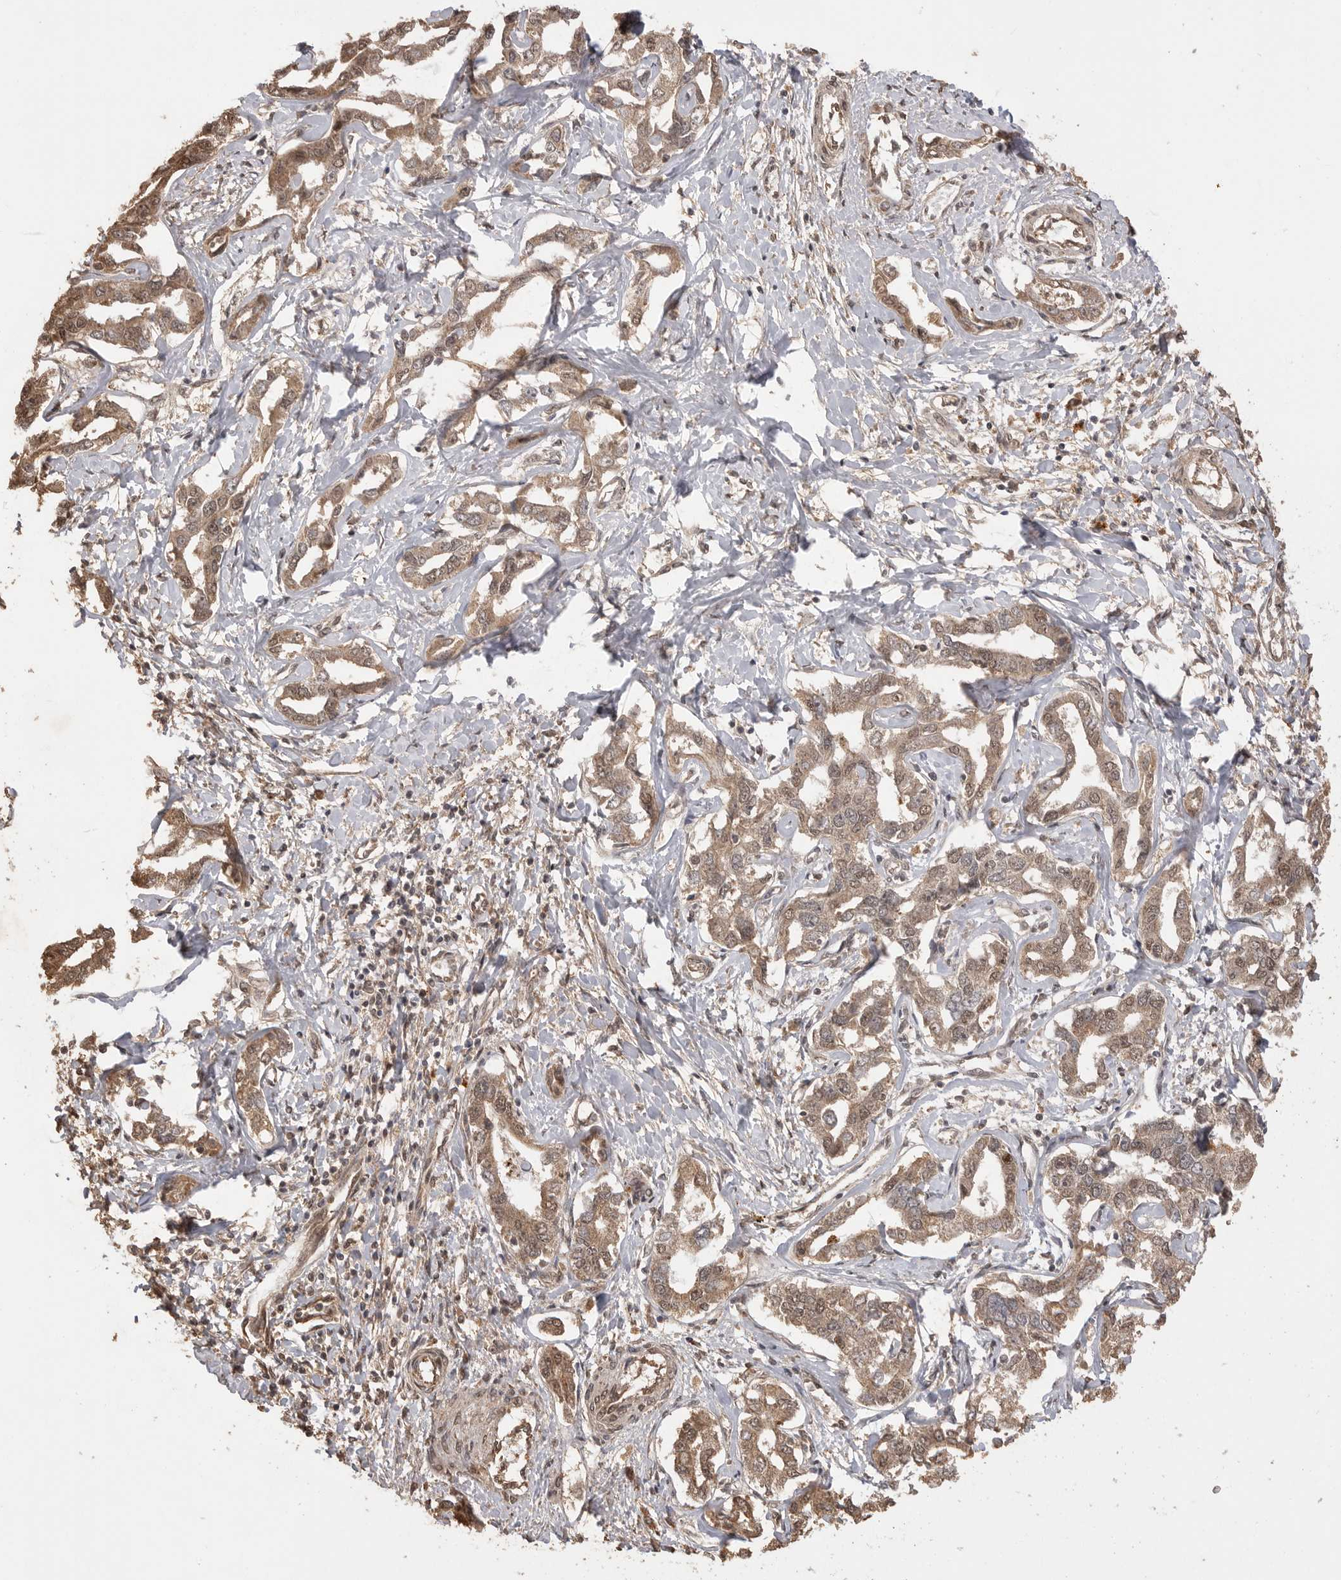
{"staining": {"intensity": "moderate", "quantity": ">75%", "location": "cytoplasmic/membranous"}, "tissue": "liver cancer", "cell_type": "Tumor cells", "image_type": "cancer", "snomed": [{"axis": "morphology", "description": "Cholangiocarcinoma"}, {"axis": "topography", "description": "Liver"}], "caption": "Immunohistochemistry (IHC) histopathology image of neoplastic tissue: human liver cholangiocarcinoma stained using immunohistochemistry reveals medium levels of moderate protein expression localized specifically in the cytoplasmic/membranous of tumor cells, appearing as a cytoplasmic/membranous brown color.", "gene": "BOC", "patient": {"sex": "male", "age": 59}}